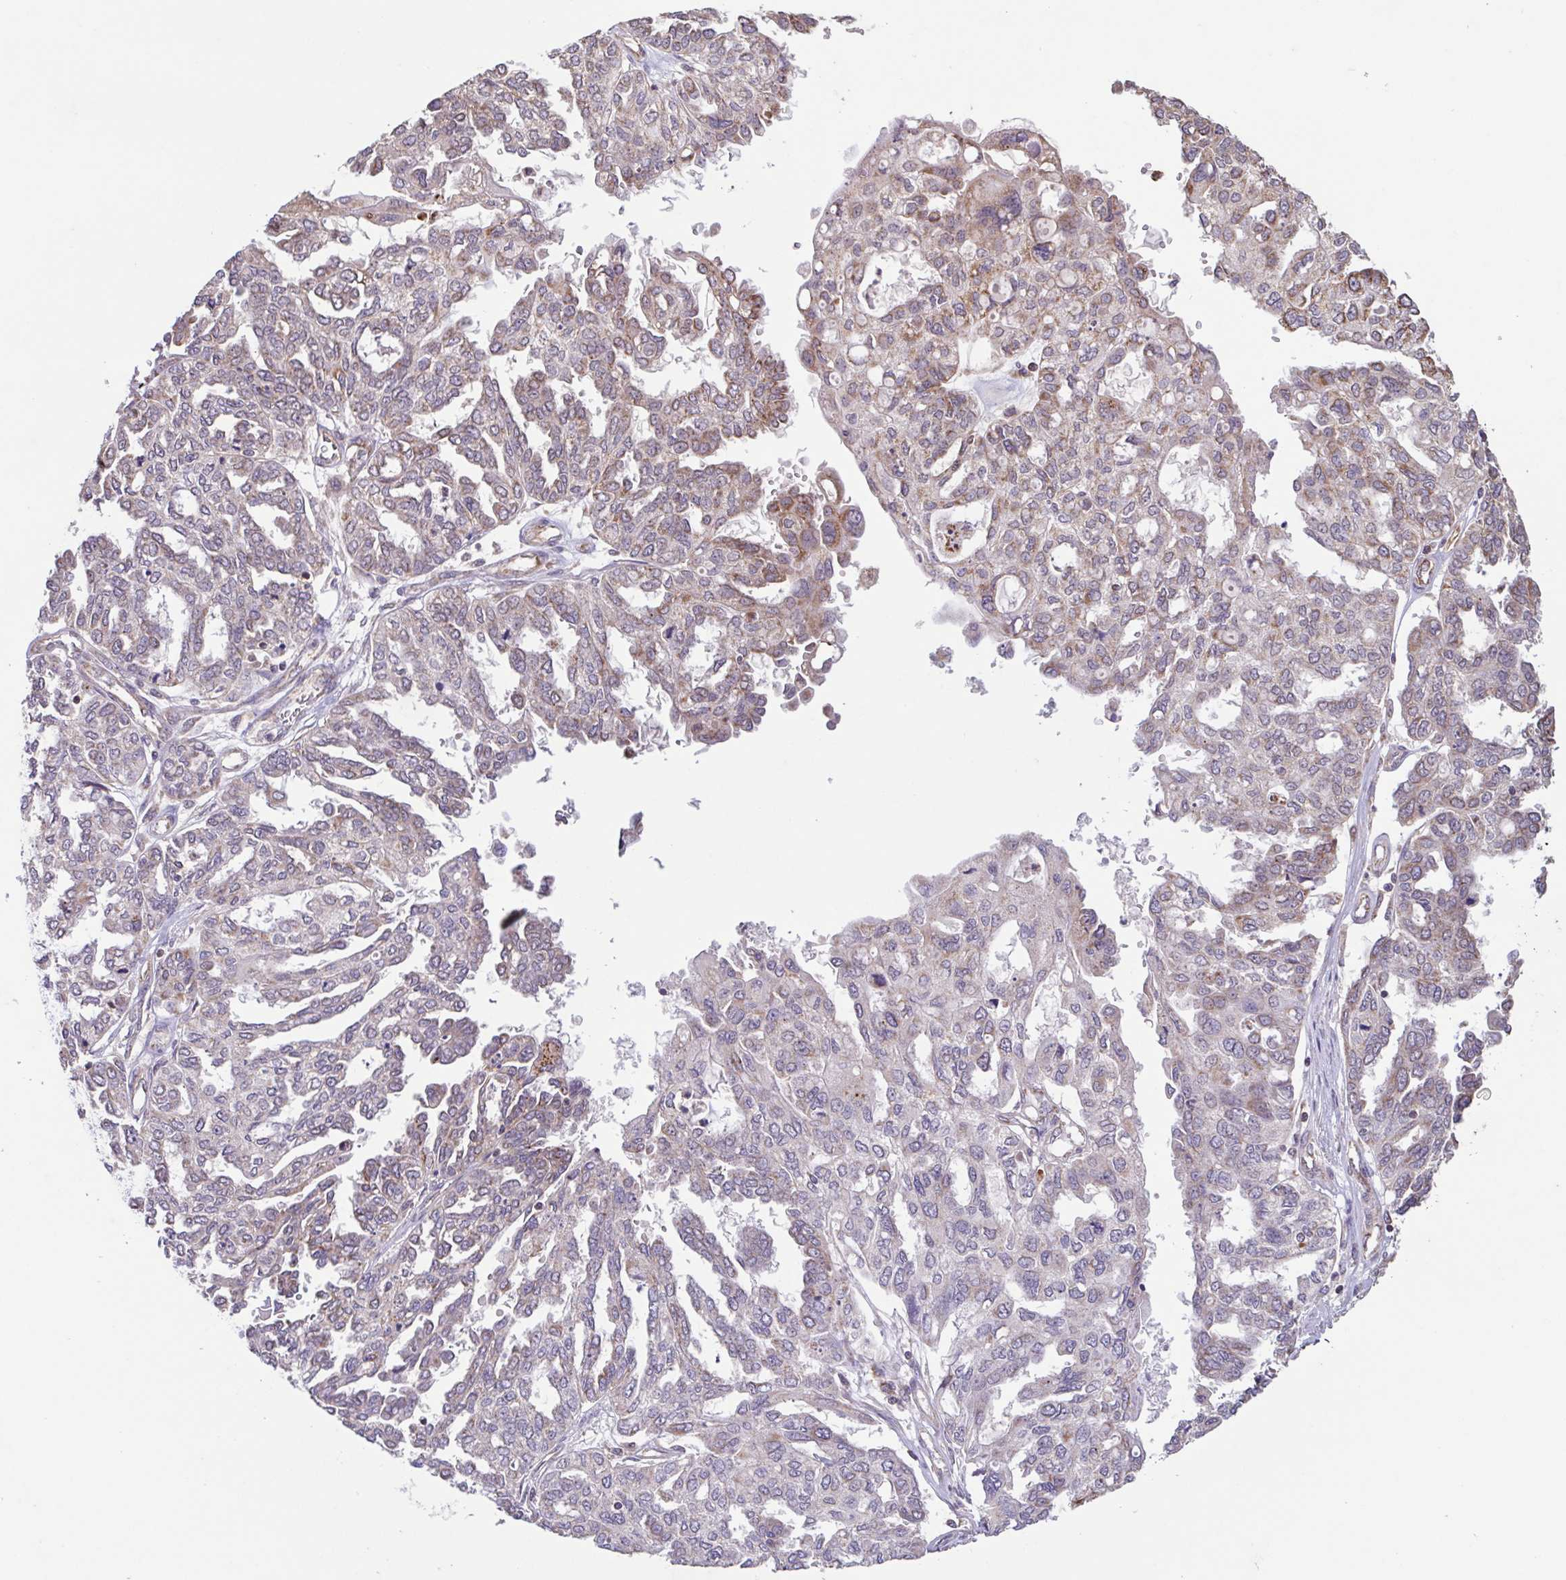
{"staining": {"intensity": "weak", "quantity": "<25%", "location": "cytoplasmic/membranous"}, "tissue": "ovarian cancer", "cell_type": "Tumor cells", "image_type": "cancer", "snomed": [{"axis": "morphology", "description": "Cystadenocarcinoma, serous, NOS"}, {"axis": "topography", "description": "Ovary"}], "caption": "An image of ovarian cancer (serous cystadenocarcinoma) stained for a protein exhibits no brown staining in tumor cells.", "gene": "DIP2B", "patient": {"sex": "female", "age": 53}}